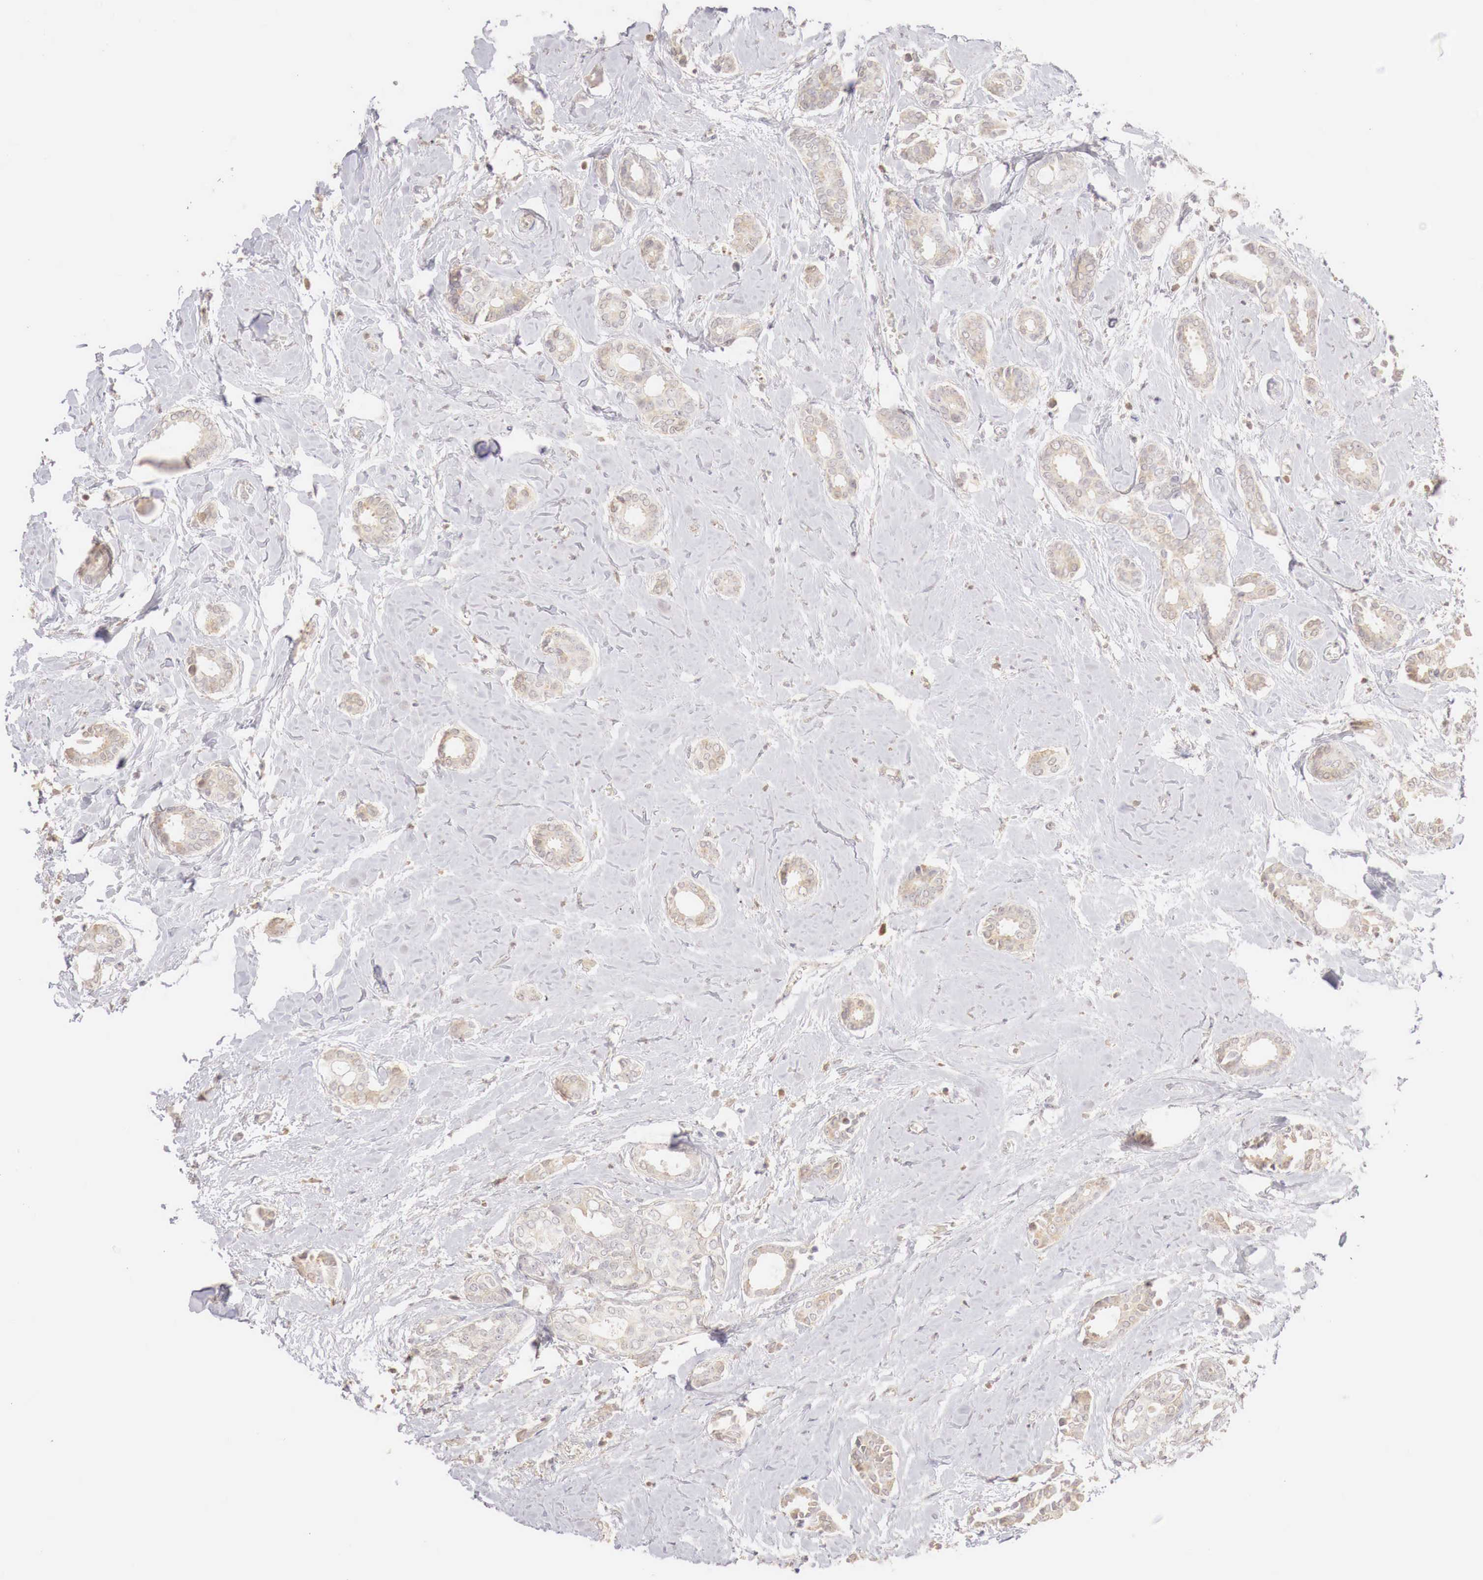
{"staining": {"intensity": "weak", "quantity": "<25%", "location": "cytoplasmic/membranous"}, "tissue": "breast cancer", "cell_type": "Tumor cells", "image_type": "cancer", "snomed": [{"axis": "morphology", "description": "Duct carcinoma"}, {"axis": "topography", "description": "Breast"}], "caption": "High power microscopy photomicrograph of an immunohistochemistry micrograph of breast cancer, revealing no significant expression in tumor cells.", "gene": "GATA1", "patient": {"sex": "female", "age": 50}}